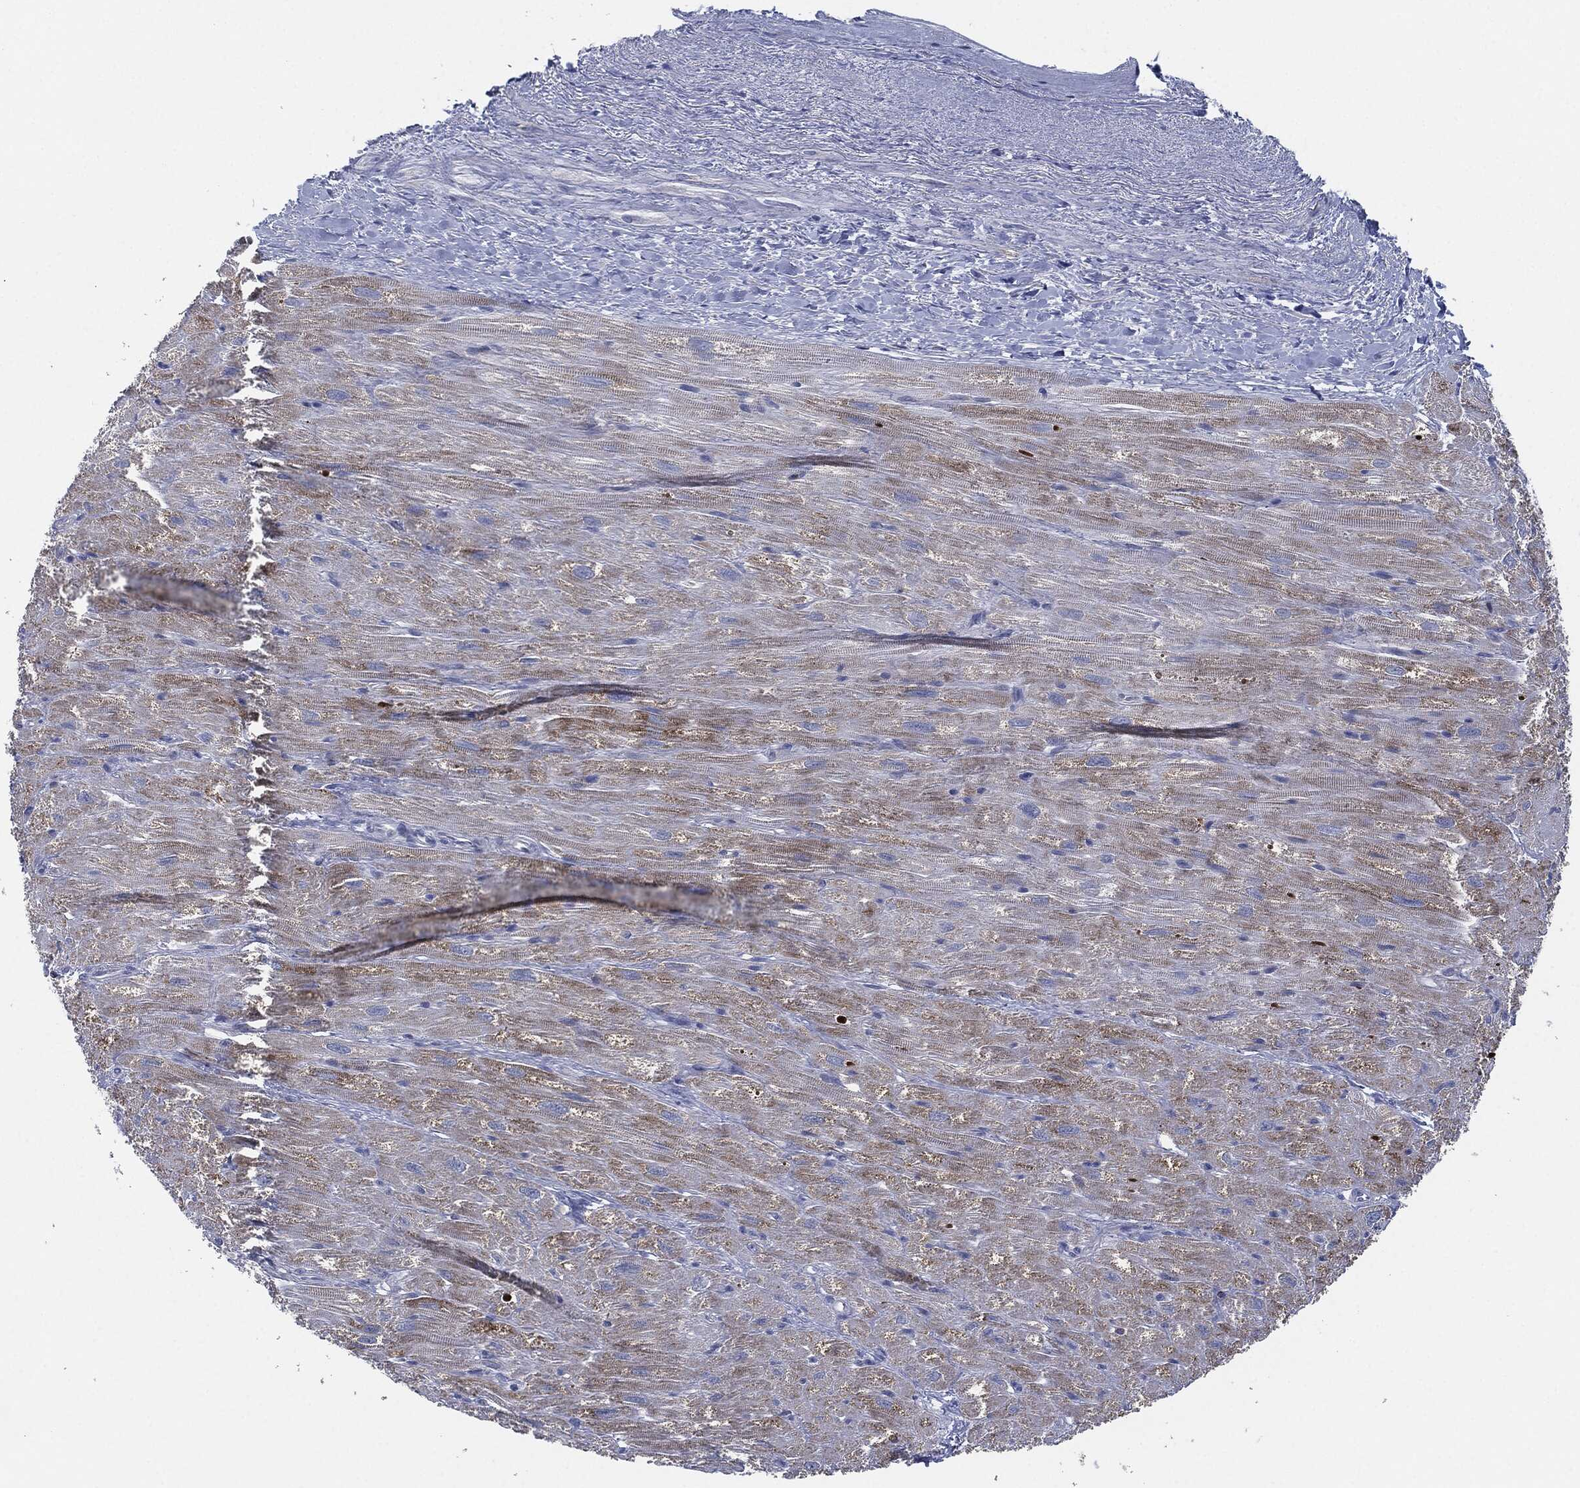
{"staining": {"intensity": "weak", "quantity": "25%-75%", "location": "cytoplasmic/membranous"}, "tissue": "heart muscle", "cell_type": "Cardiomyocytes", "image_type": "normal", "snomed": [{"axis": "morphology", "description": "Normal tissue, NOS"}, {"axis": "topography", "description": "Heart"}], "caption": "Benign heart muscle displays weak cytoplasmic/membranous staining in approximately 25%-75% of cardiomyocytes The protein of interest is shown in brown color, while the nuclei are stained blue..", "gene": "SHROOM2", "patient": {"sex": "male", "age": 62}}